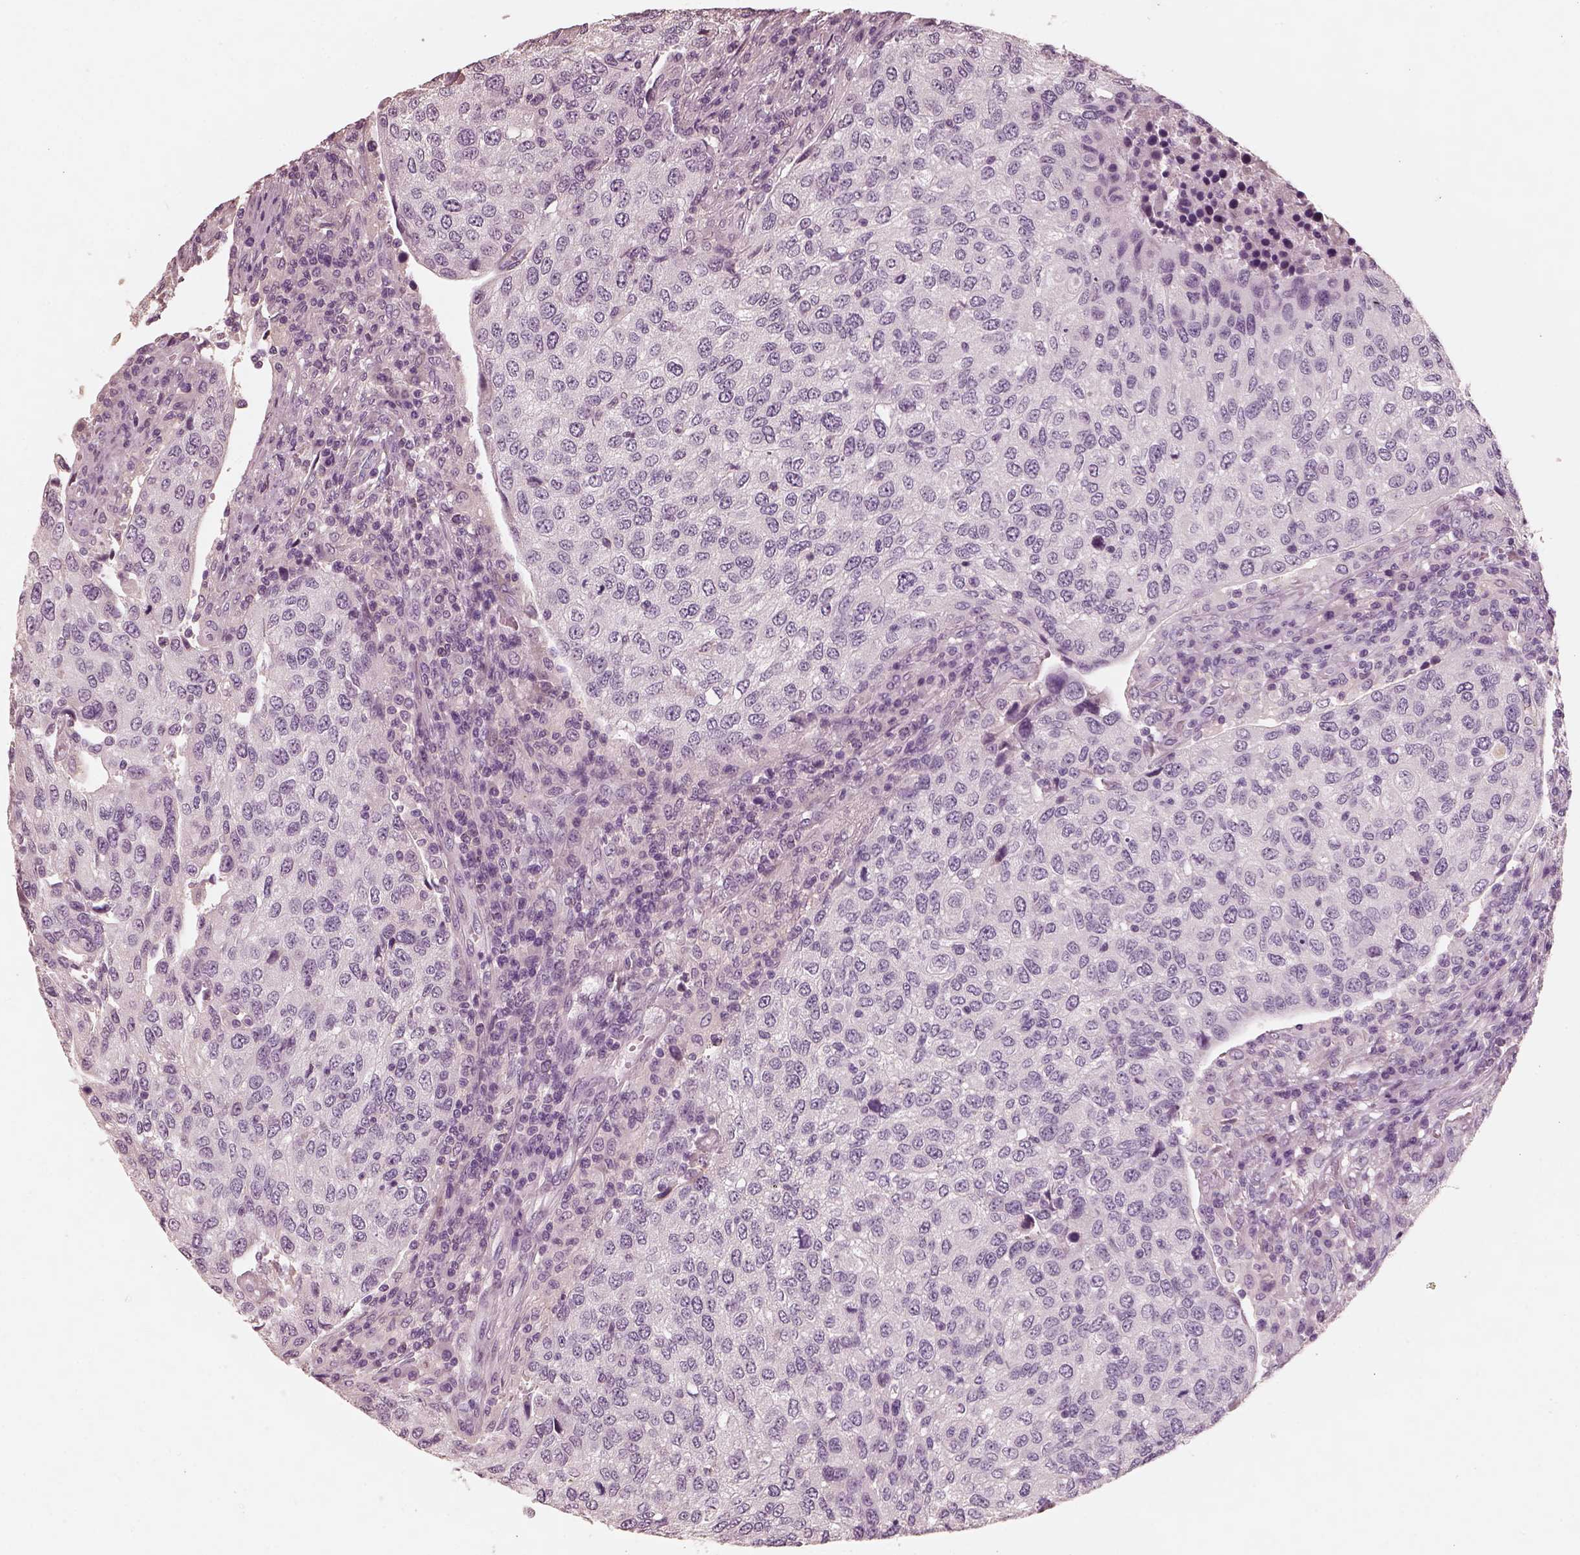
{"staining": {"intensity": "negative", "quantity": "none", "location": "none"}, "tissue": "urothelial cancer", "cell_type": "Tumor cells", "image_type": "cancer", "snomed": [{"axis": "morphology", "description": "Urothelial carcinoma, High grade"}, {"axis": "topography", "description": "Urinary bladder"}], "caption": "Tumor cells are negative for brown protein staining in urothelial carcinoma (high-grade).", "gene": "RS1", "patient": {"sex": "female", "age": 78}}